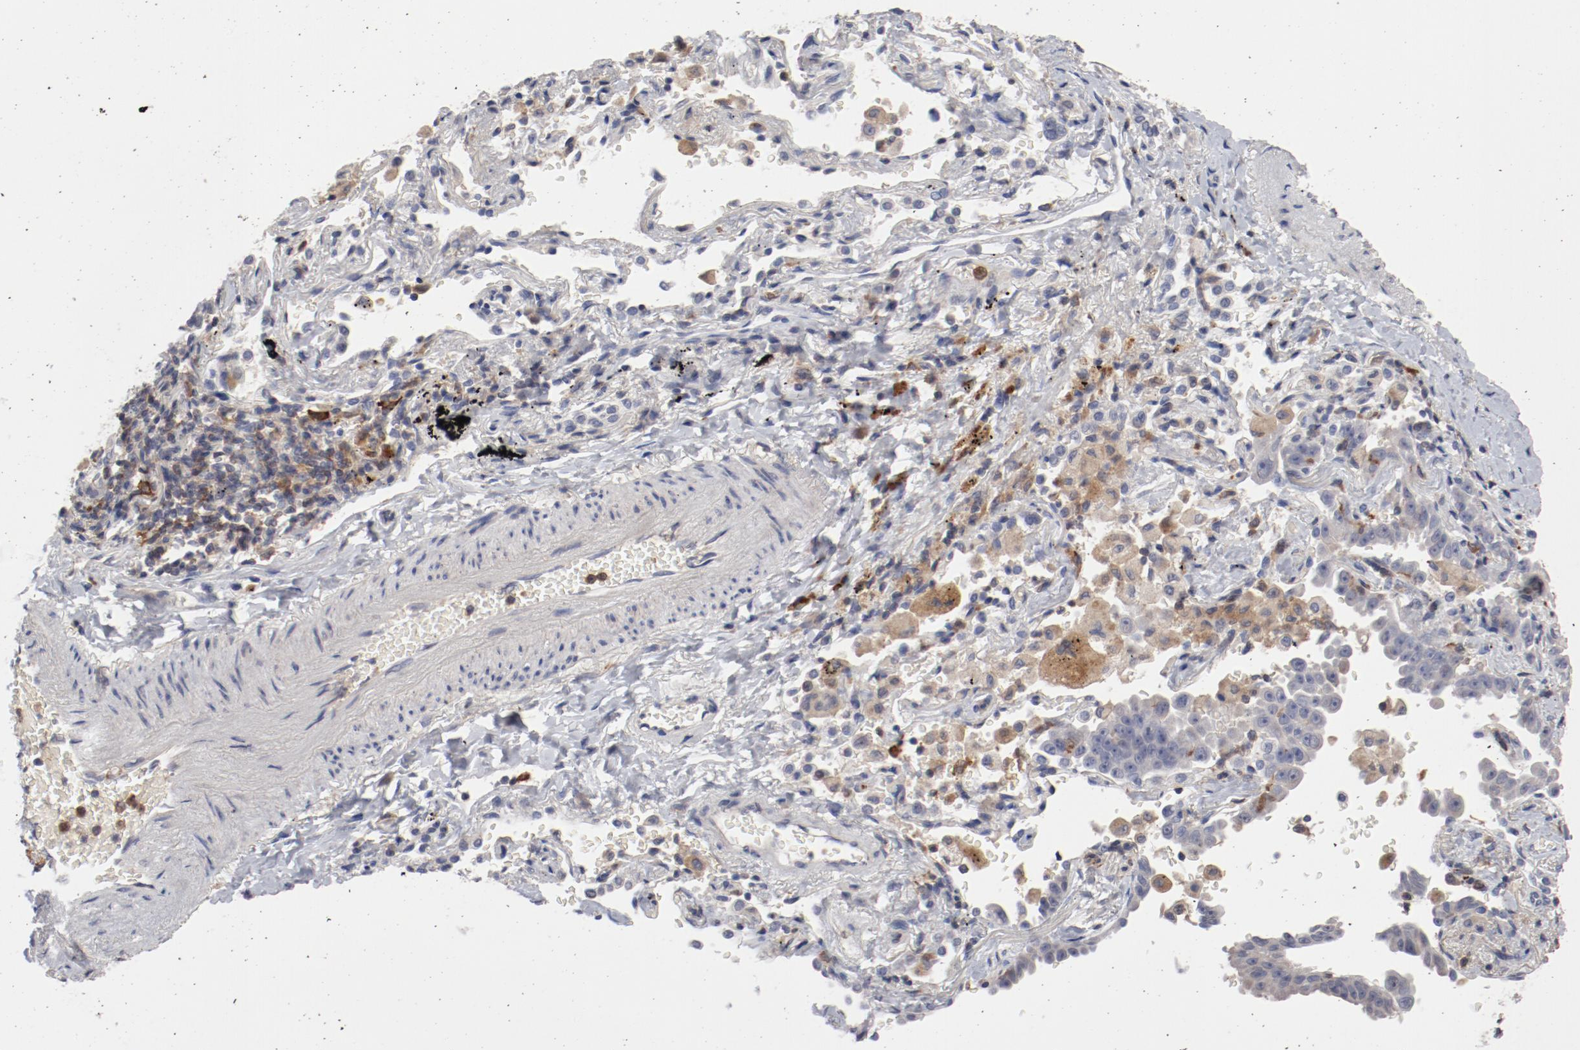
{"staining": {"intensity": "negative", "quantity": "none", "location": "none"}, "tissue": "lung cancer", "cell_type": "Tumor cells", "image_type": "cancer", "snomed": [{"axis": "morphology", "description": "Adenocarcinoma, NOS"}, {"axis": "topography", "description": "Lung"}], "caption": "Immunohistochemical staining of lung adenocarcinoma demonstrates no significant staining in tumor cells. Nuclei are stained in blue.", "gene": "CBL", "patient": {"sex": "female", "age": 64}}